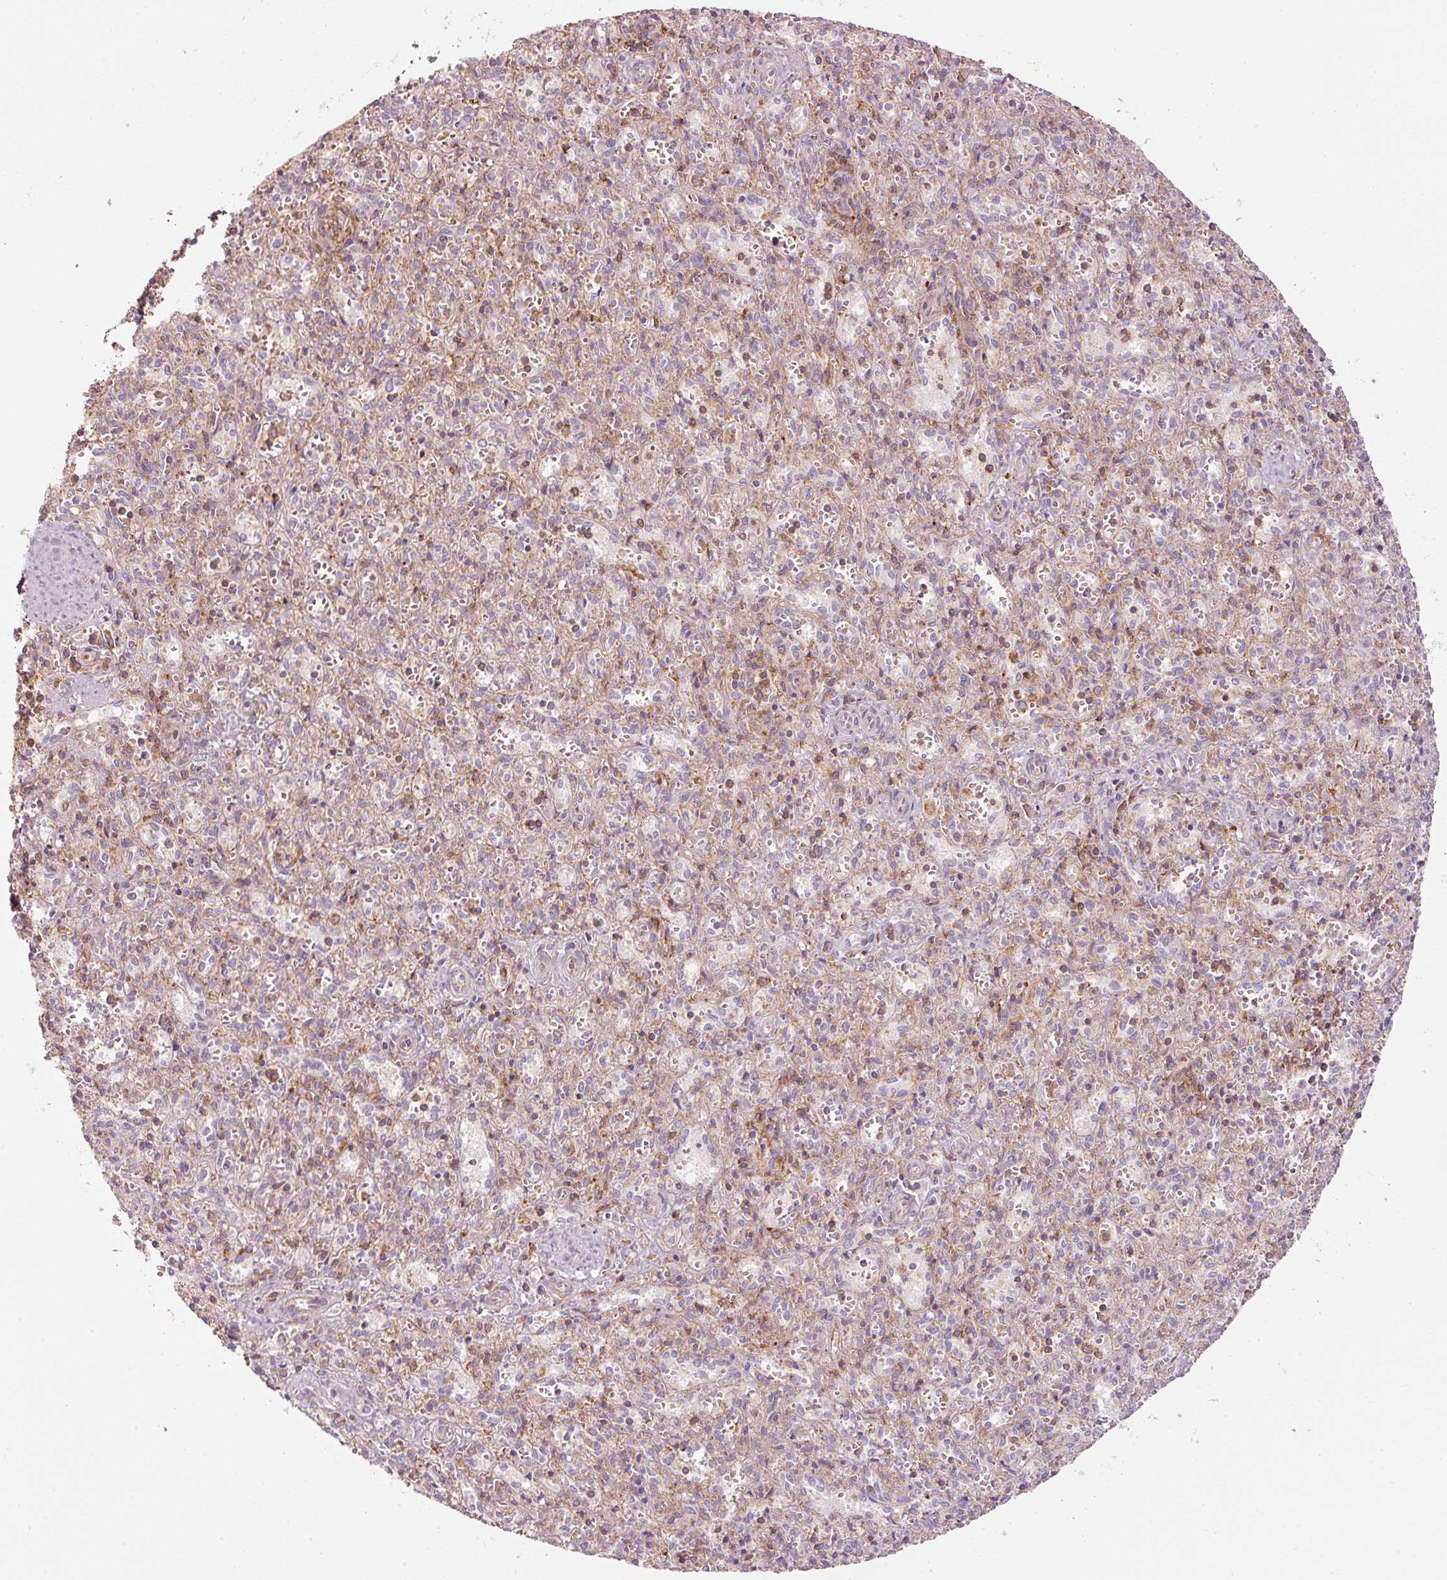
{"staining": {"intensity": "moderate", "quantity": "25%-75%", "location": "cytoplasmic/membranous"}, "tissue": "spleen", "cell_type": "Cells in red pulp", "image_type": "normal", "snomed": [{"axis": "morphology", "description": "Normal tissue, NOS"}, {"axis": "topography", "description": "Spleen"}], "caption": "Immunohistochemical staining of unremarkable spleen displays medium levels of moderate cytoplasmic/membranous positivity in about 25%-75% of cells in red pulp. (Brightfield microscopy of DAB IHC at high magnification).", "gene": "SIPA1", "patient": {"sex": "female", "age": 26}}